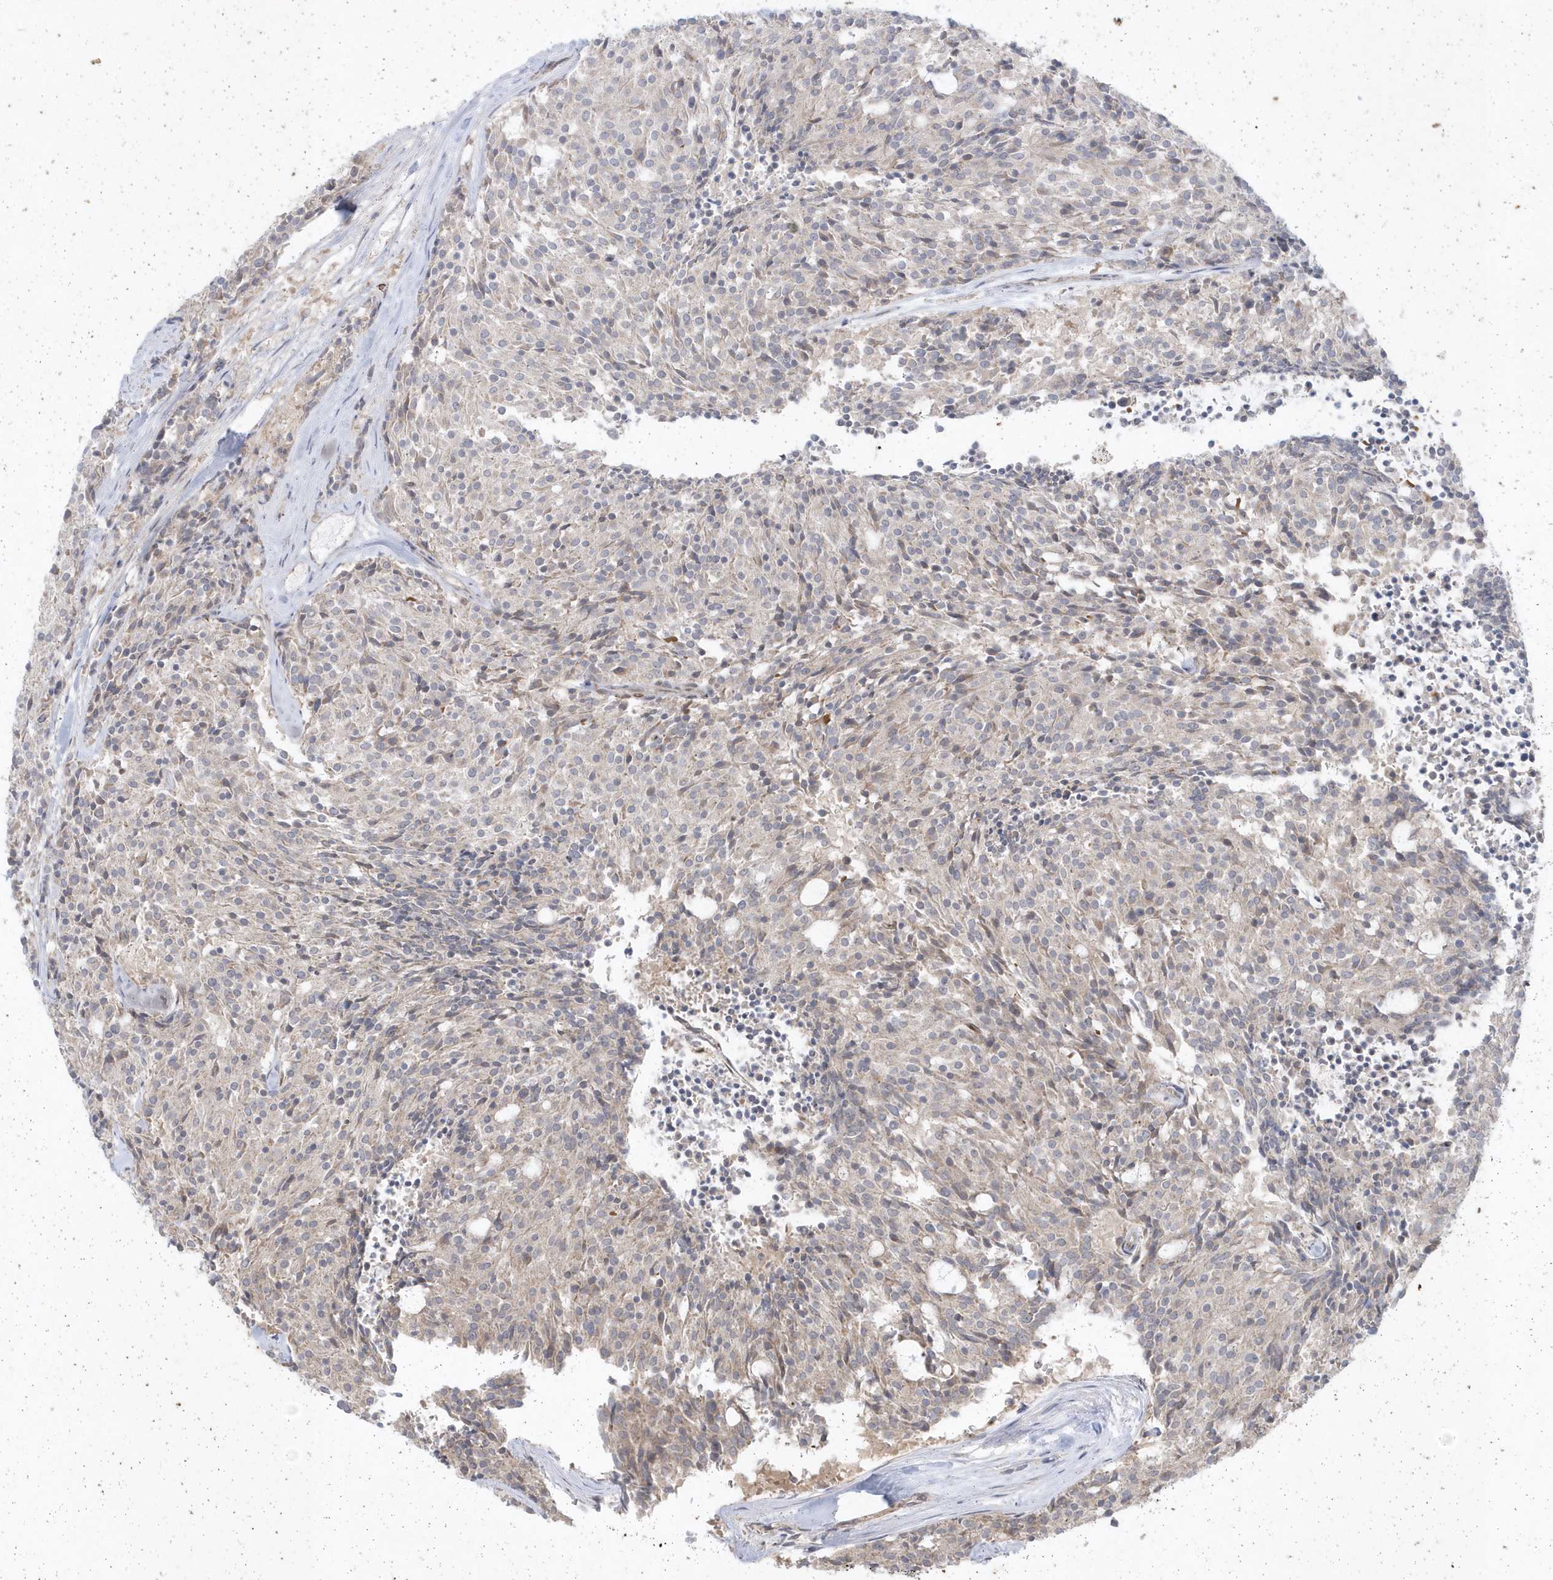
{"staining": {"intensity": "negative", "quantity": "none", "location": "none"}, "tissue": "carcinoid", "cell_type": "Tumor cells", "image_type": "cancer", "snomed": [{"axis": "morphology", "description": "Carcinoid, malignant, NOS"}, {"axis": "topography", "description": "Pancreas"}], "caption": "This is an immunohistochemistry (IHC) photomicrograph of carcinoid. There is no staining in tumor cells.", "gene": "DHX57", "patient": {"sex": "female", "age": 54}}